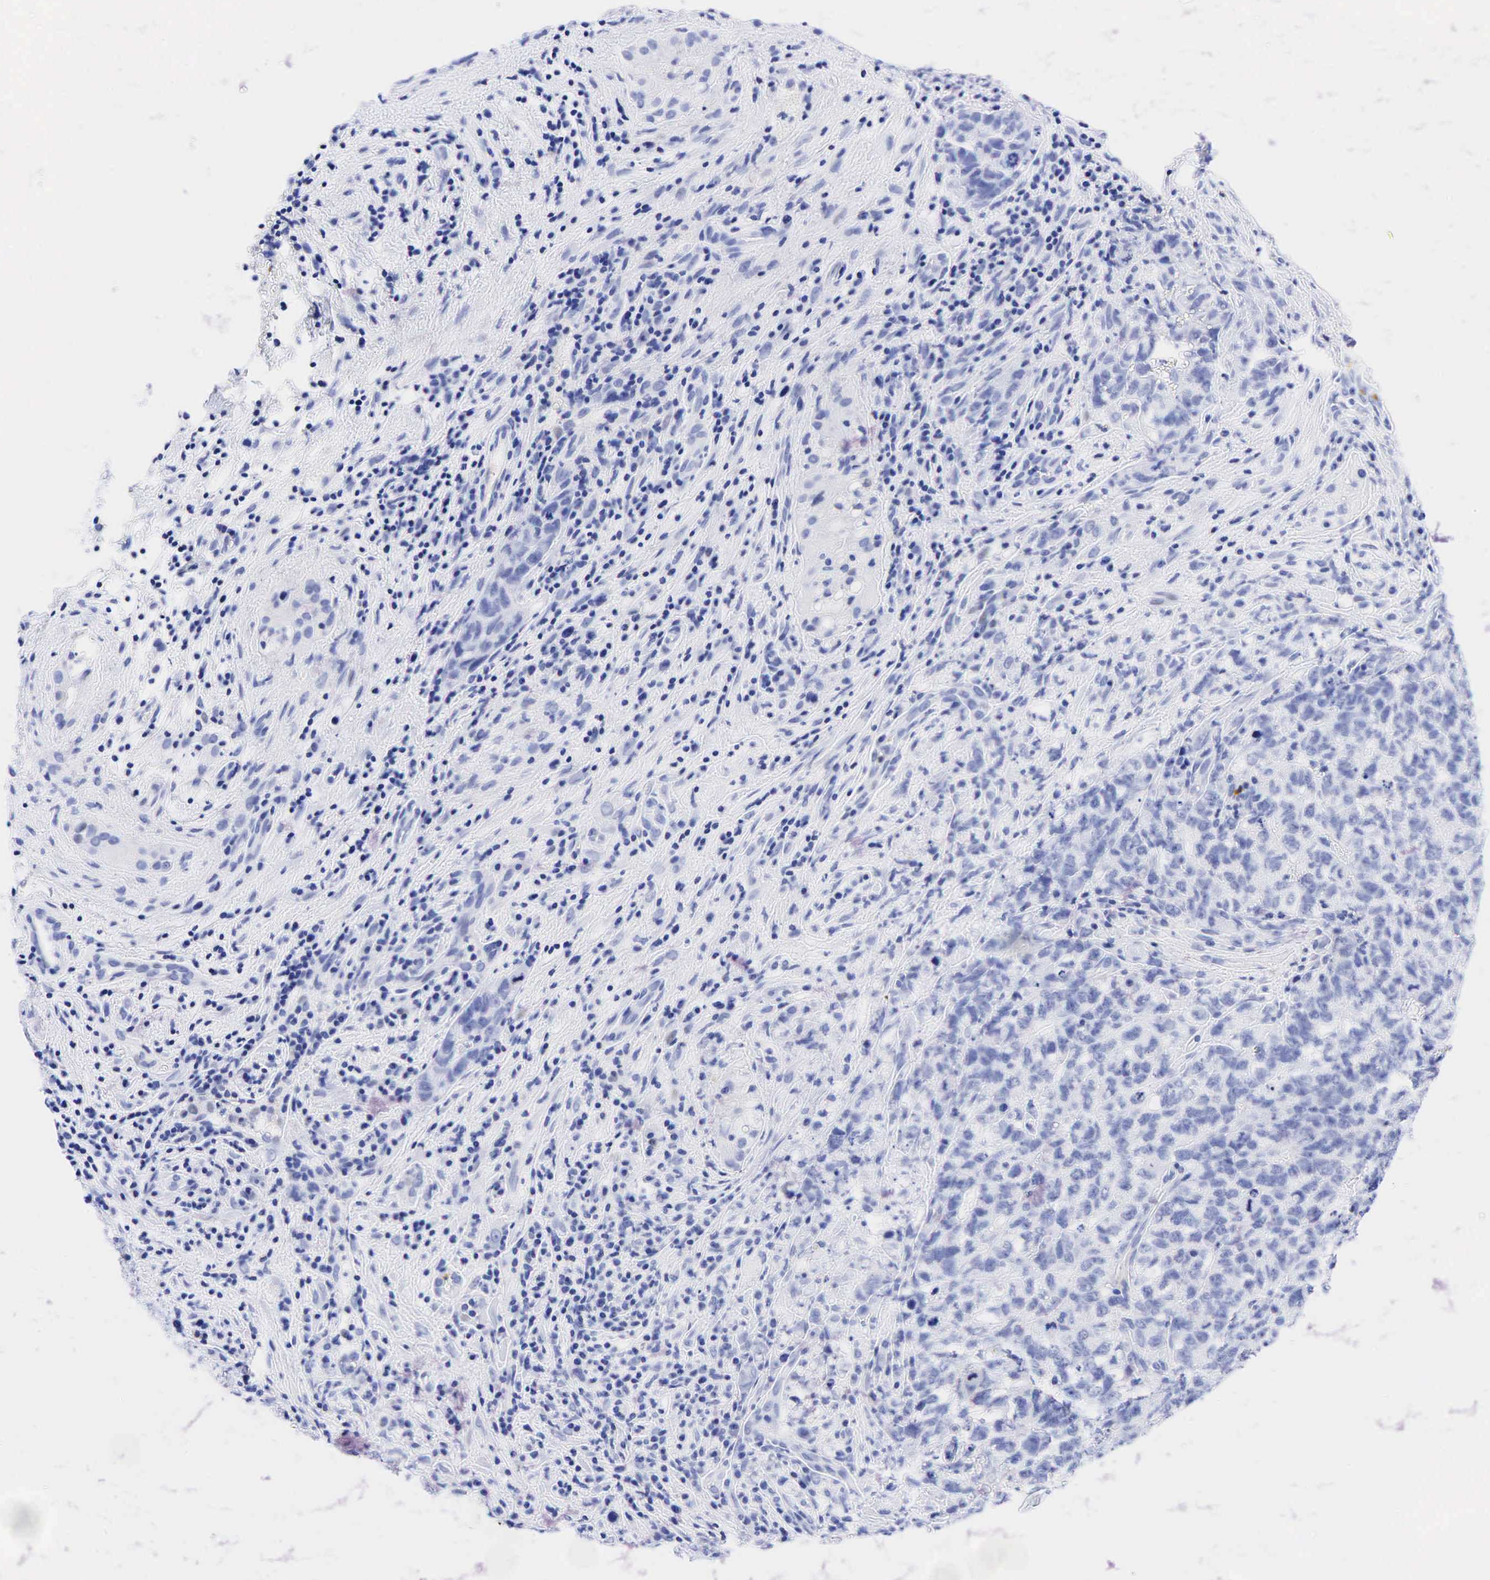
{"staining": {"intensity": "negative", "quantity": "none", "location": "none"}, "tissue": "testis cancer", "cell_type": "Tumor cells", "image_type": "cancer", "snomed": [{"axis": "morphology", "description": "Carcinoma, Embryonal, NOS"}, {"axis": "topography", "description": "Testis"}], "caption": "The immunohistochemistry histopathology image has no significant positivity in tumor cells of testis cancer tissue. Brightfield microscopy of IHC stained with DAB (3,3'-diaminobenzidine) (brown) and hematoxylin (blue), captured at high magnification.", "gene": "FUT4", "patient": {"sex": "male", "age": 31}}